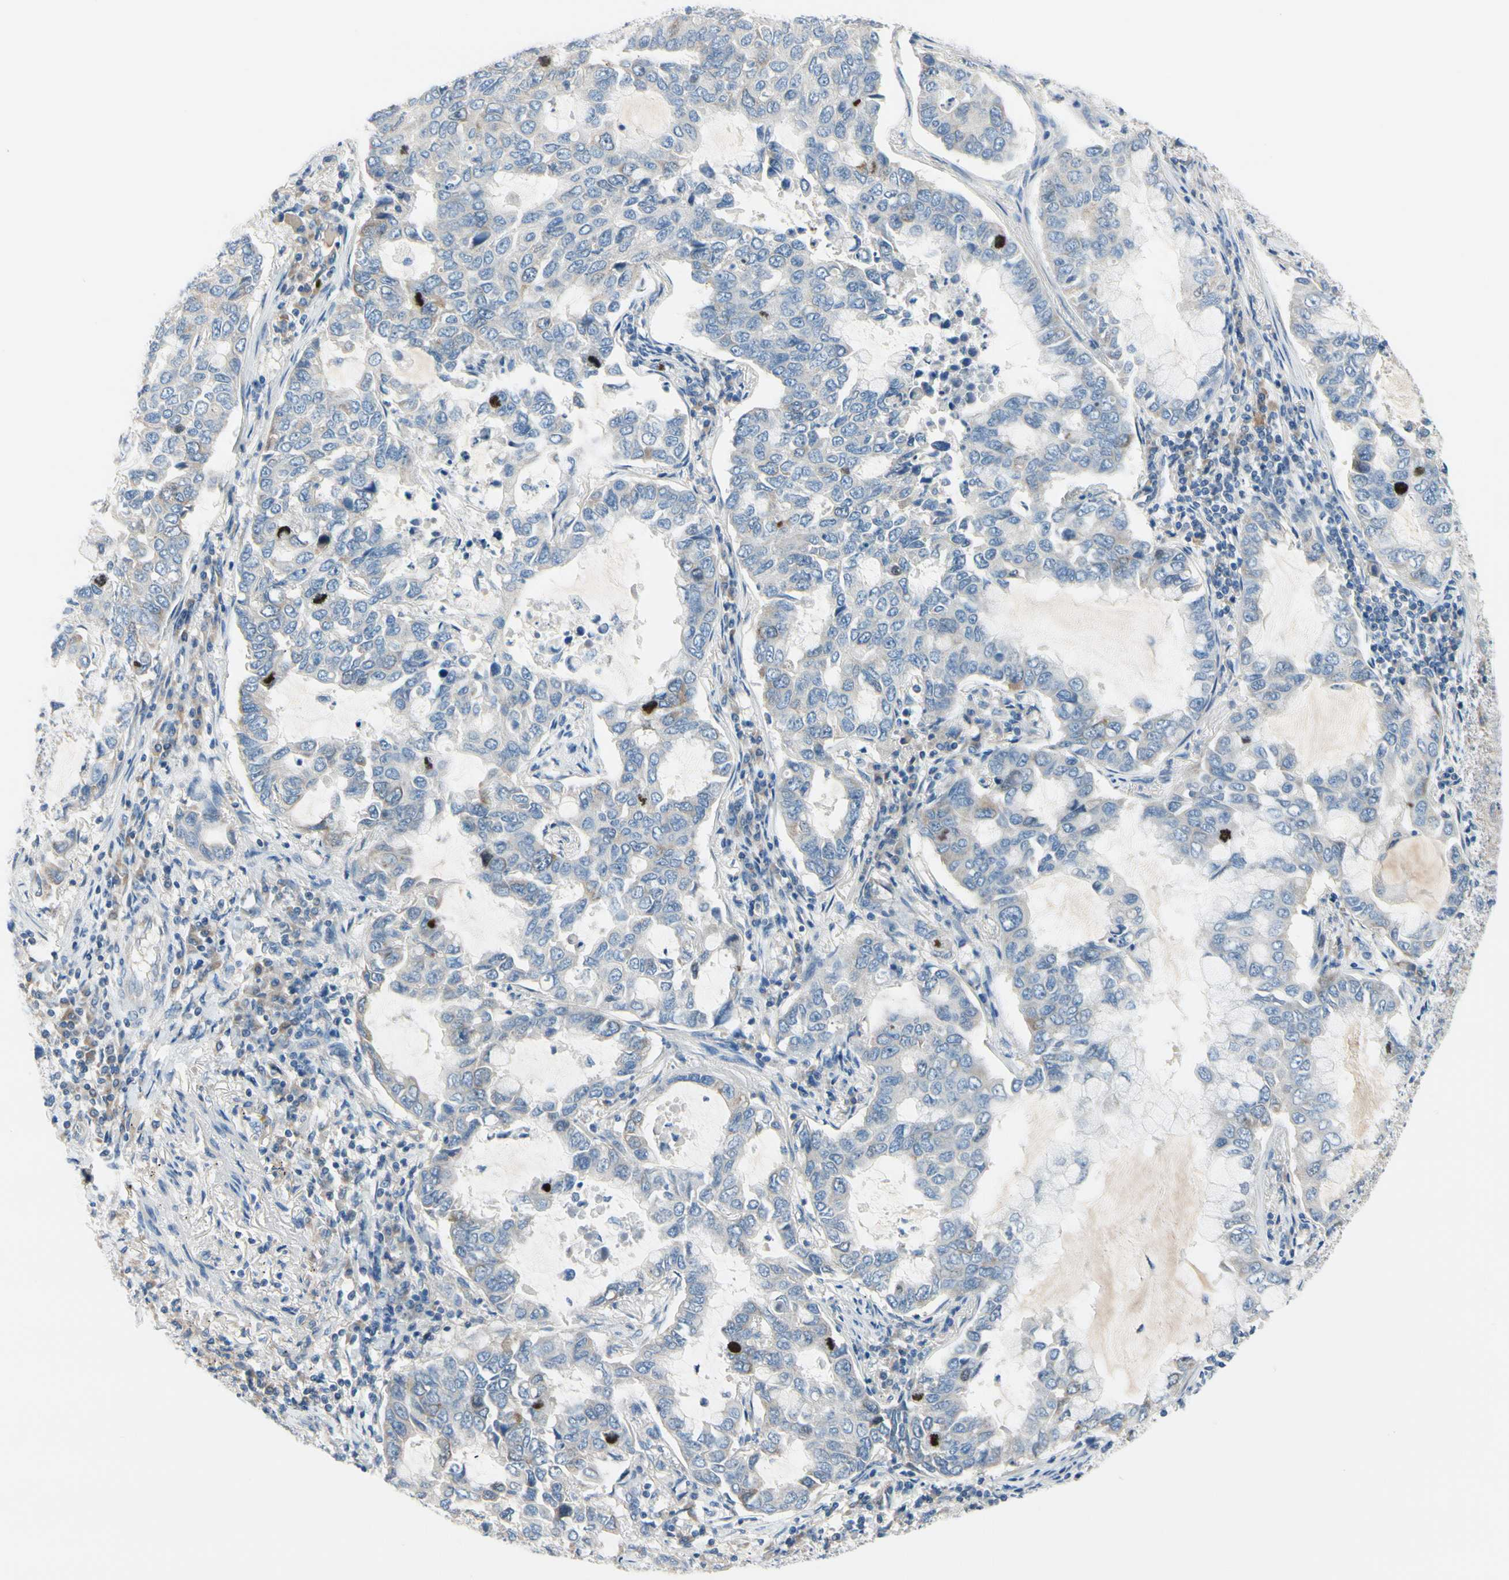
{"staining": {"intensity": "weak", "quantity": "<25%", "location": "cytoplasmic/membranous"}, "tissue": "lung cancer", "cell_type": "Tumor cells", "image_type": "cancer", "snomed": [{"axis": "morphology", "description": "Adenocarcinoma, NOS"}, {"axis": "topography", "description": "Lung"}], "caption": "Tumor cells are negative for brown protein staining in lung adenocarcinoma.", "gene": "CKAP2", "patient": {"sex": "male", "age": 64}}